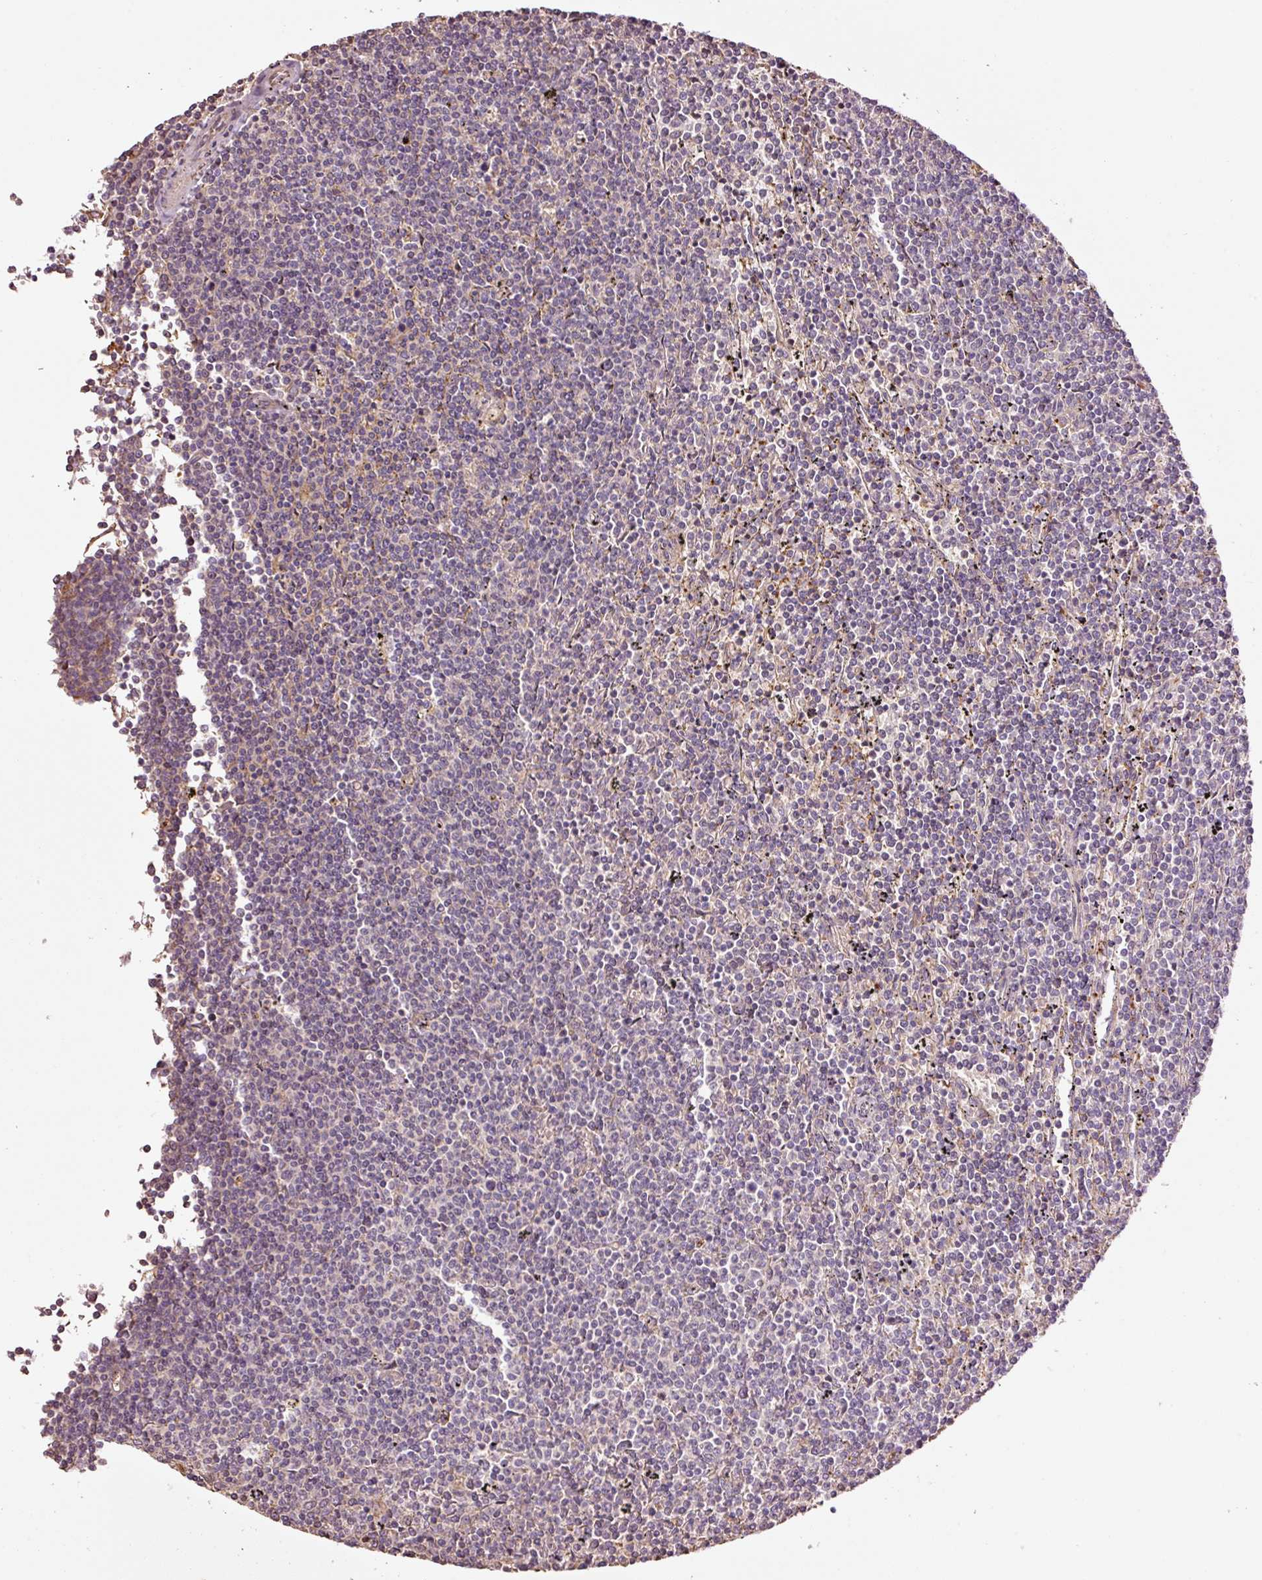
{"staining": {"intensity": "negative", "quantity": "none", "location": "none"}, "tissue": "lymphoma", "cell_type": "Tumor cells", "image_type": "cancer", "snomed": [{"axis": "morphology", "description": "Malignant lymphoma, non-Hodgkin's type, Low grade"}, {"axis": "topography", "description": "Spleen"}], "caption": "The micrograph shows no staining of tumor cells in lymphoma.", "gene": "NID2", "patient": {"sex": "female", "age": 50}}